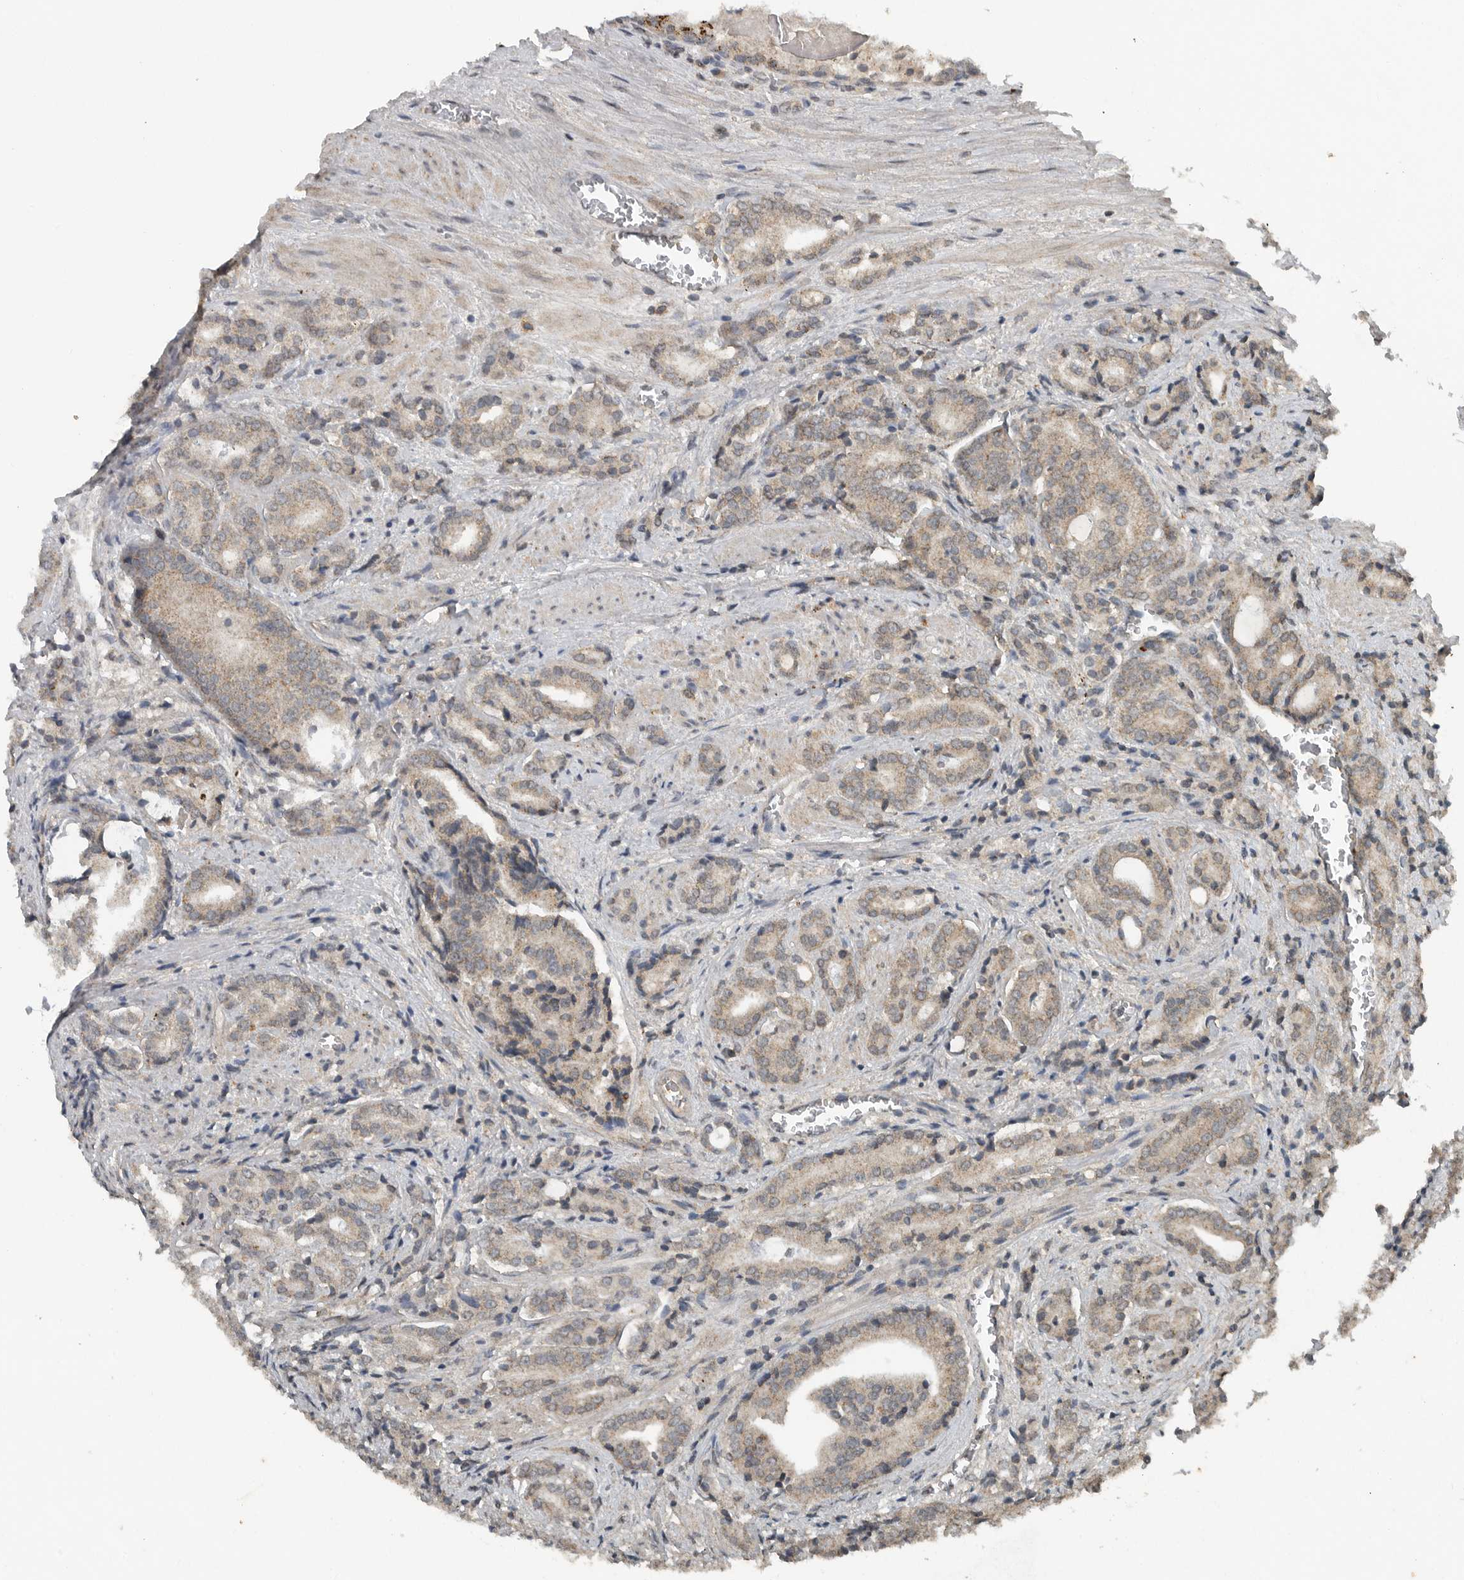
{"staining": {"intensity": "negative", "quantity": "none", "location": "none"}, "tissue": "prostate cancer", "cell_type": "Tumor cells", "image_type": "cancer", "snomed": [{"axis": "morphology", "description": "Adenocarcinoma, High grade"}, {"axis": "topography", "description": "Prostate"}], "caption": "The histopathology image reveals no significant staining in tumor cells of prostate cancer. Nuclei are stained in blue.", "gene": "IL6ST", "patient": {"sex": "male", "age": 57}}